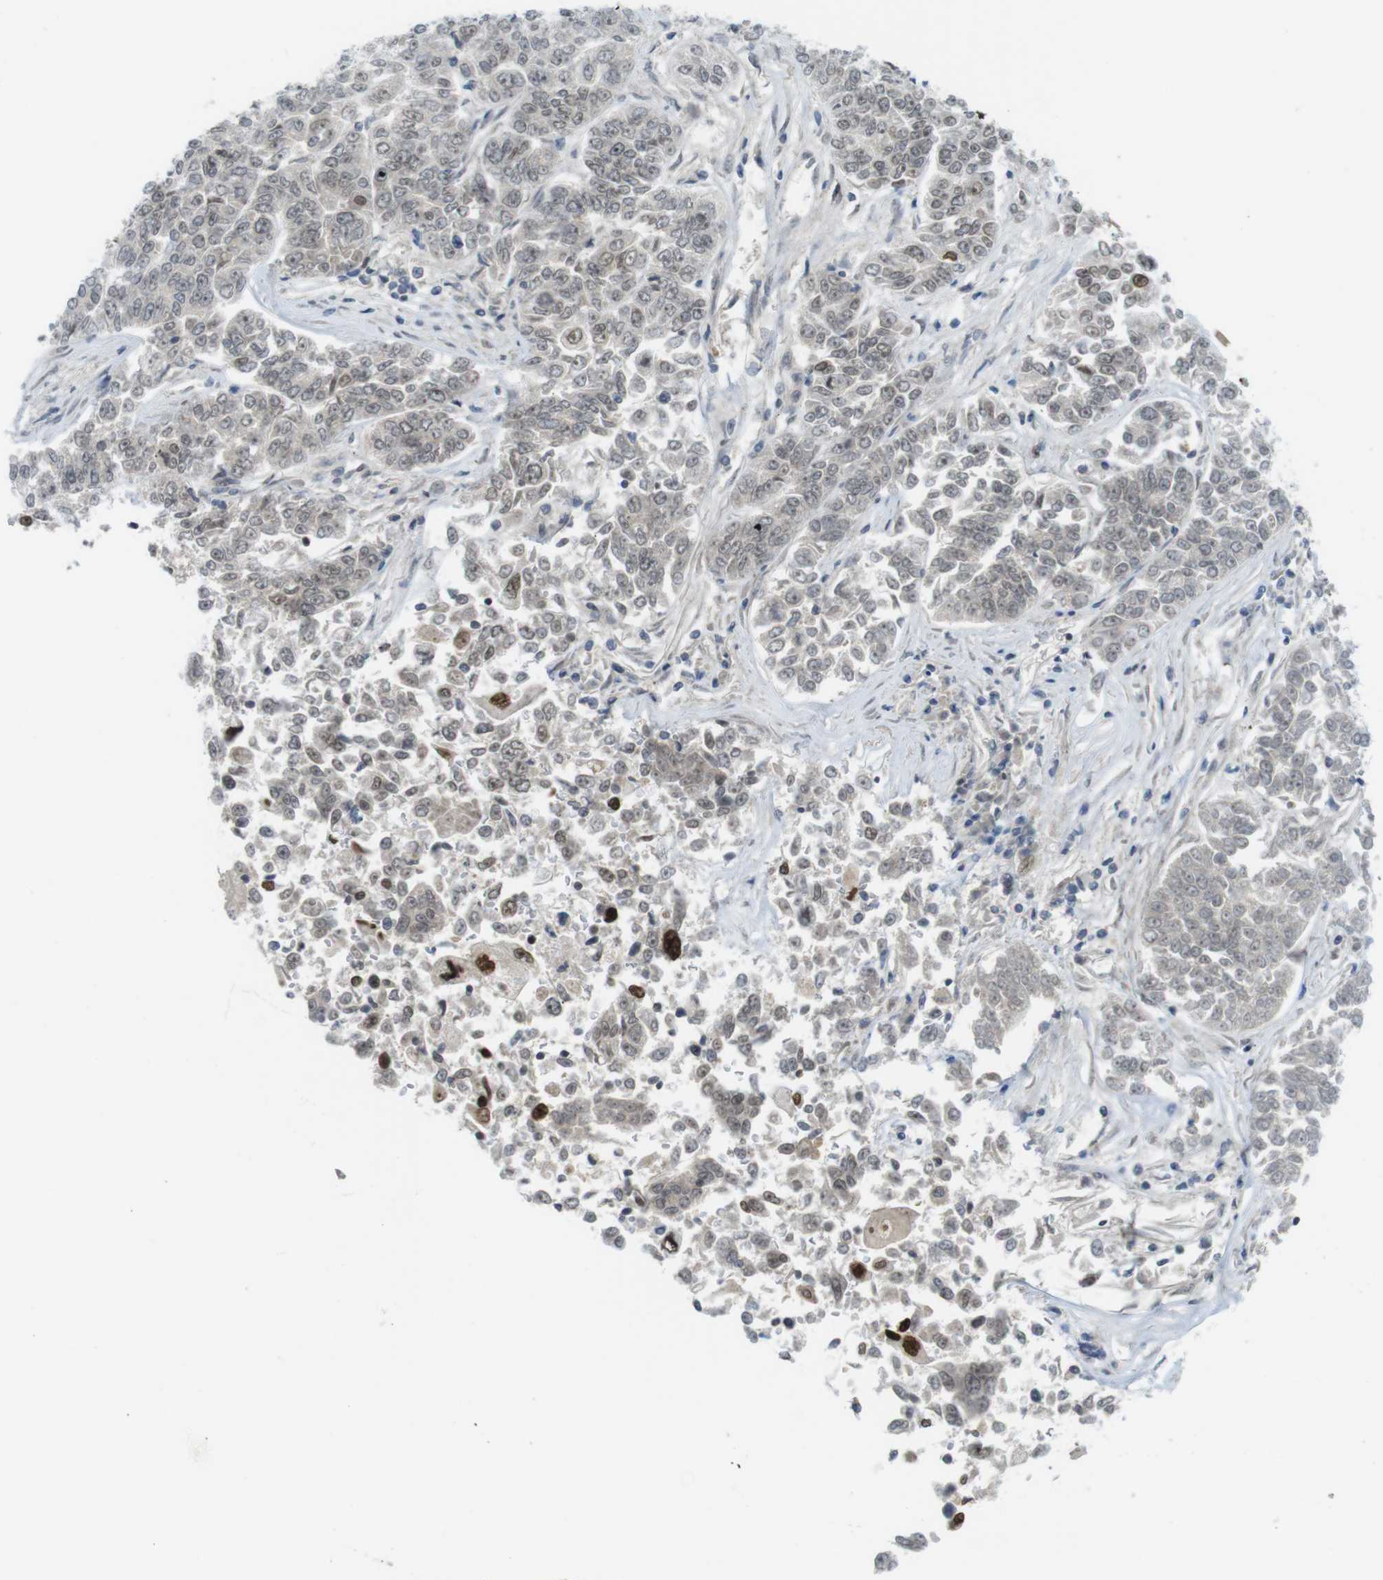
{"staining": {"intensity": "moderate", "quantity": "<25%", "location": "nuclear"}, "tissue": "lung cancer", "cell_type": "Tumor cells", "image_type": "cancer", "snomed": [{"axis": "morphology", "description": "Adenocarcinoma, NOS"}, {"axis": "topography", "description": "Lung"}], "caption": "IHC (DAB) staining of human adenocarcinoma (lung) reveals moderate nuclear protein positivity in about <25% of tumor cells. (DAB = brown stain, brightfield microscopy at high magnification).", "gene": "RCC1", "patient": {"sex": "male", "age": 84}}